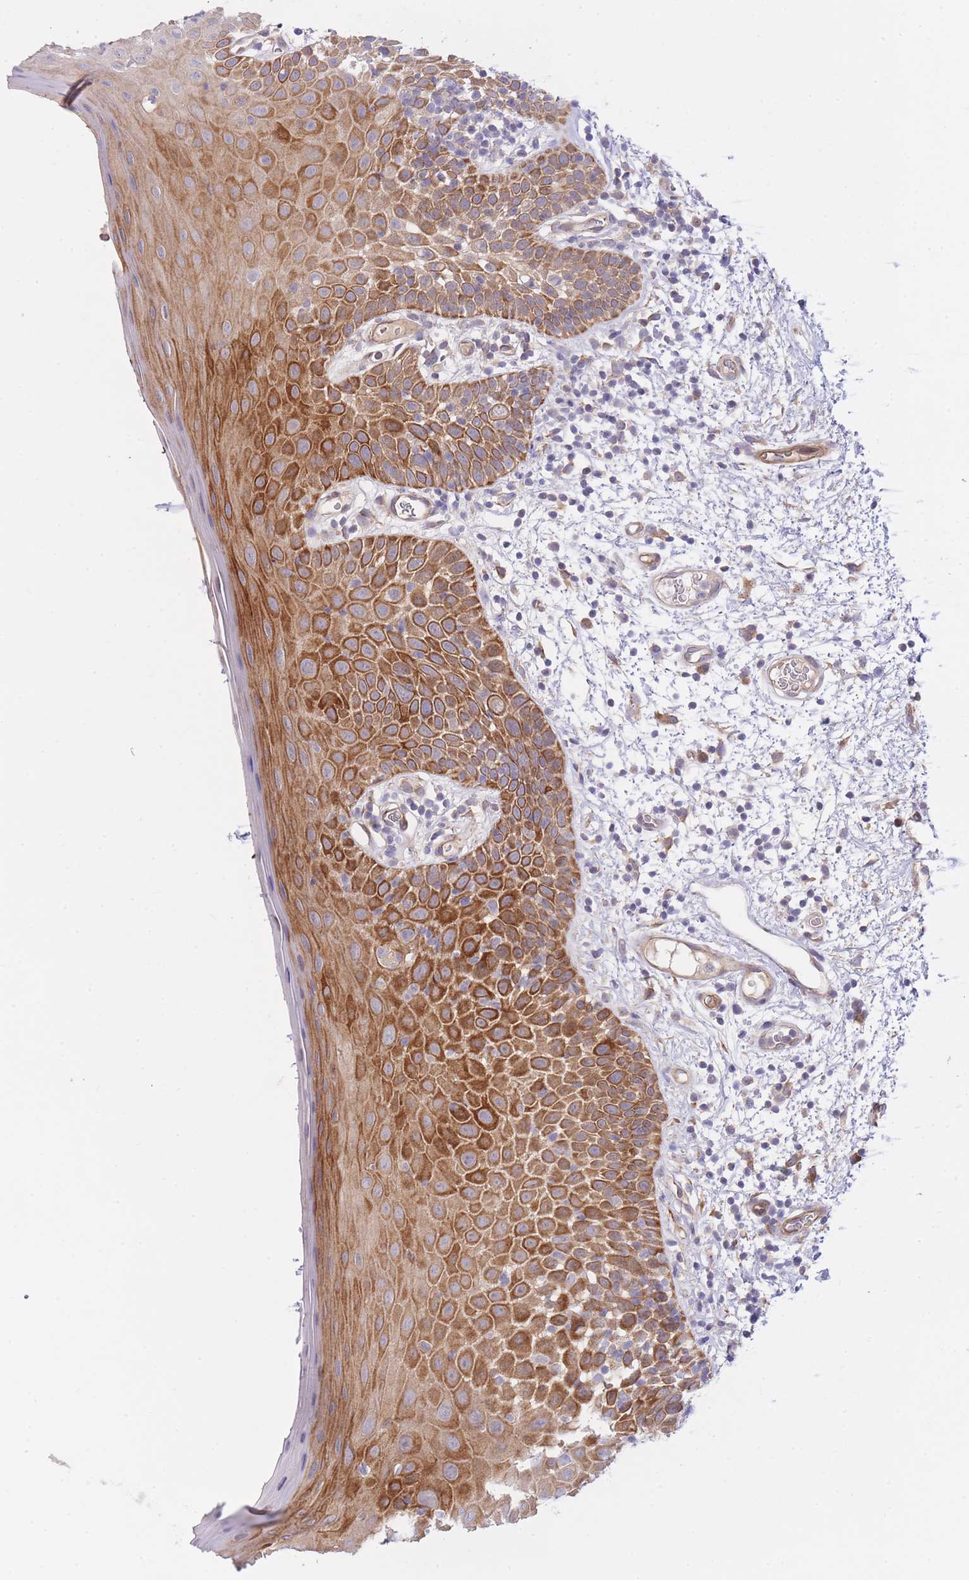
{"staining": {"intensity": "strong", "quantity": "25%-75%", "location": "cytoplasmic/membranous"}, "tissue": "oral mucosa", "cell_type": "Squamous epithelial cells", "image_type": "normal", "snomed": [{"axis": "morphology", "description": "Normal tissue, NOS"}, {"axis": "morphology", "description": "Squamous cell carcinoma, NOS"}, {"axis": "topography", "description": "Oral tissue"}, {"axis": "topography", "description": "Tounge, NOS"}, {"axis": "topography", "description": "Head-Neck"}], "caption": "A histopathology image of human oral mucosa stained for a protein reveals strong cytoplasmic/membranous brown staining in squamous epithelial cells.", "gene": "CHAC1", "patient": {"sex": "male", "age": 76}}